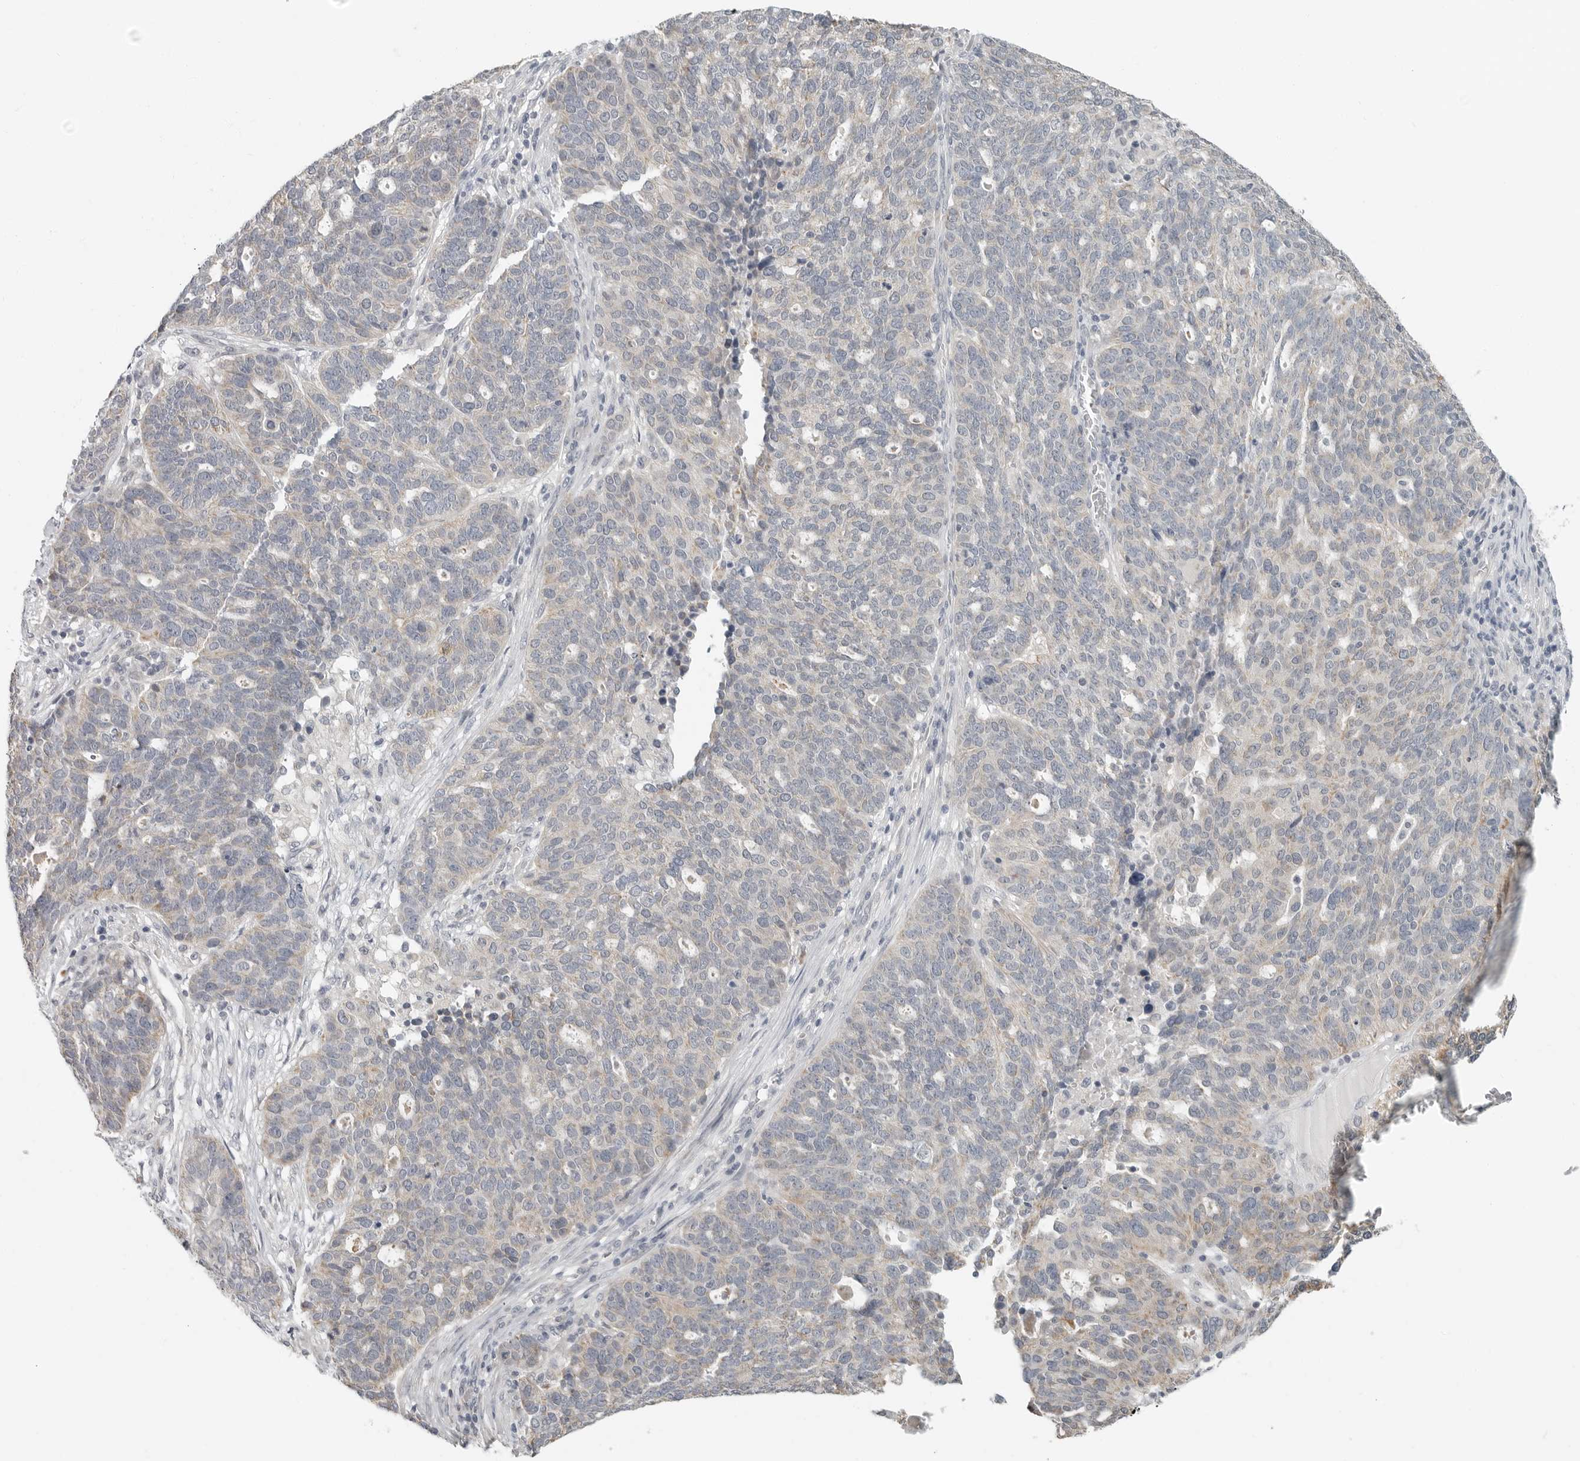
{"staining": {"intensity": "weak", "quantity": "25%-75%", "location": "cytoplasmic/membranous"}, "tissue": "ovarian cancer", "cell_type": "Tumor cells", "image_type": "cancer", "snomed": [{"axis": "morphology", "description": "Cystadenocarcinoma, serous, NOS"}, {"axis": "topography", "description": "Ovary"}], "caption": "Immunohistochemistry (IHC) (DAB) staining of ovarian cancer displays weak cytoplasmic/membranous protein expression in approximately 25%-75% of tumor cells.", "gene": "IL12RB2", "patient": {"sex": "female", "age": 59}}